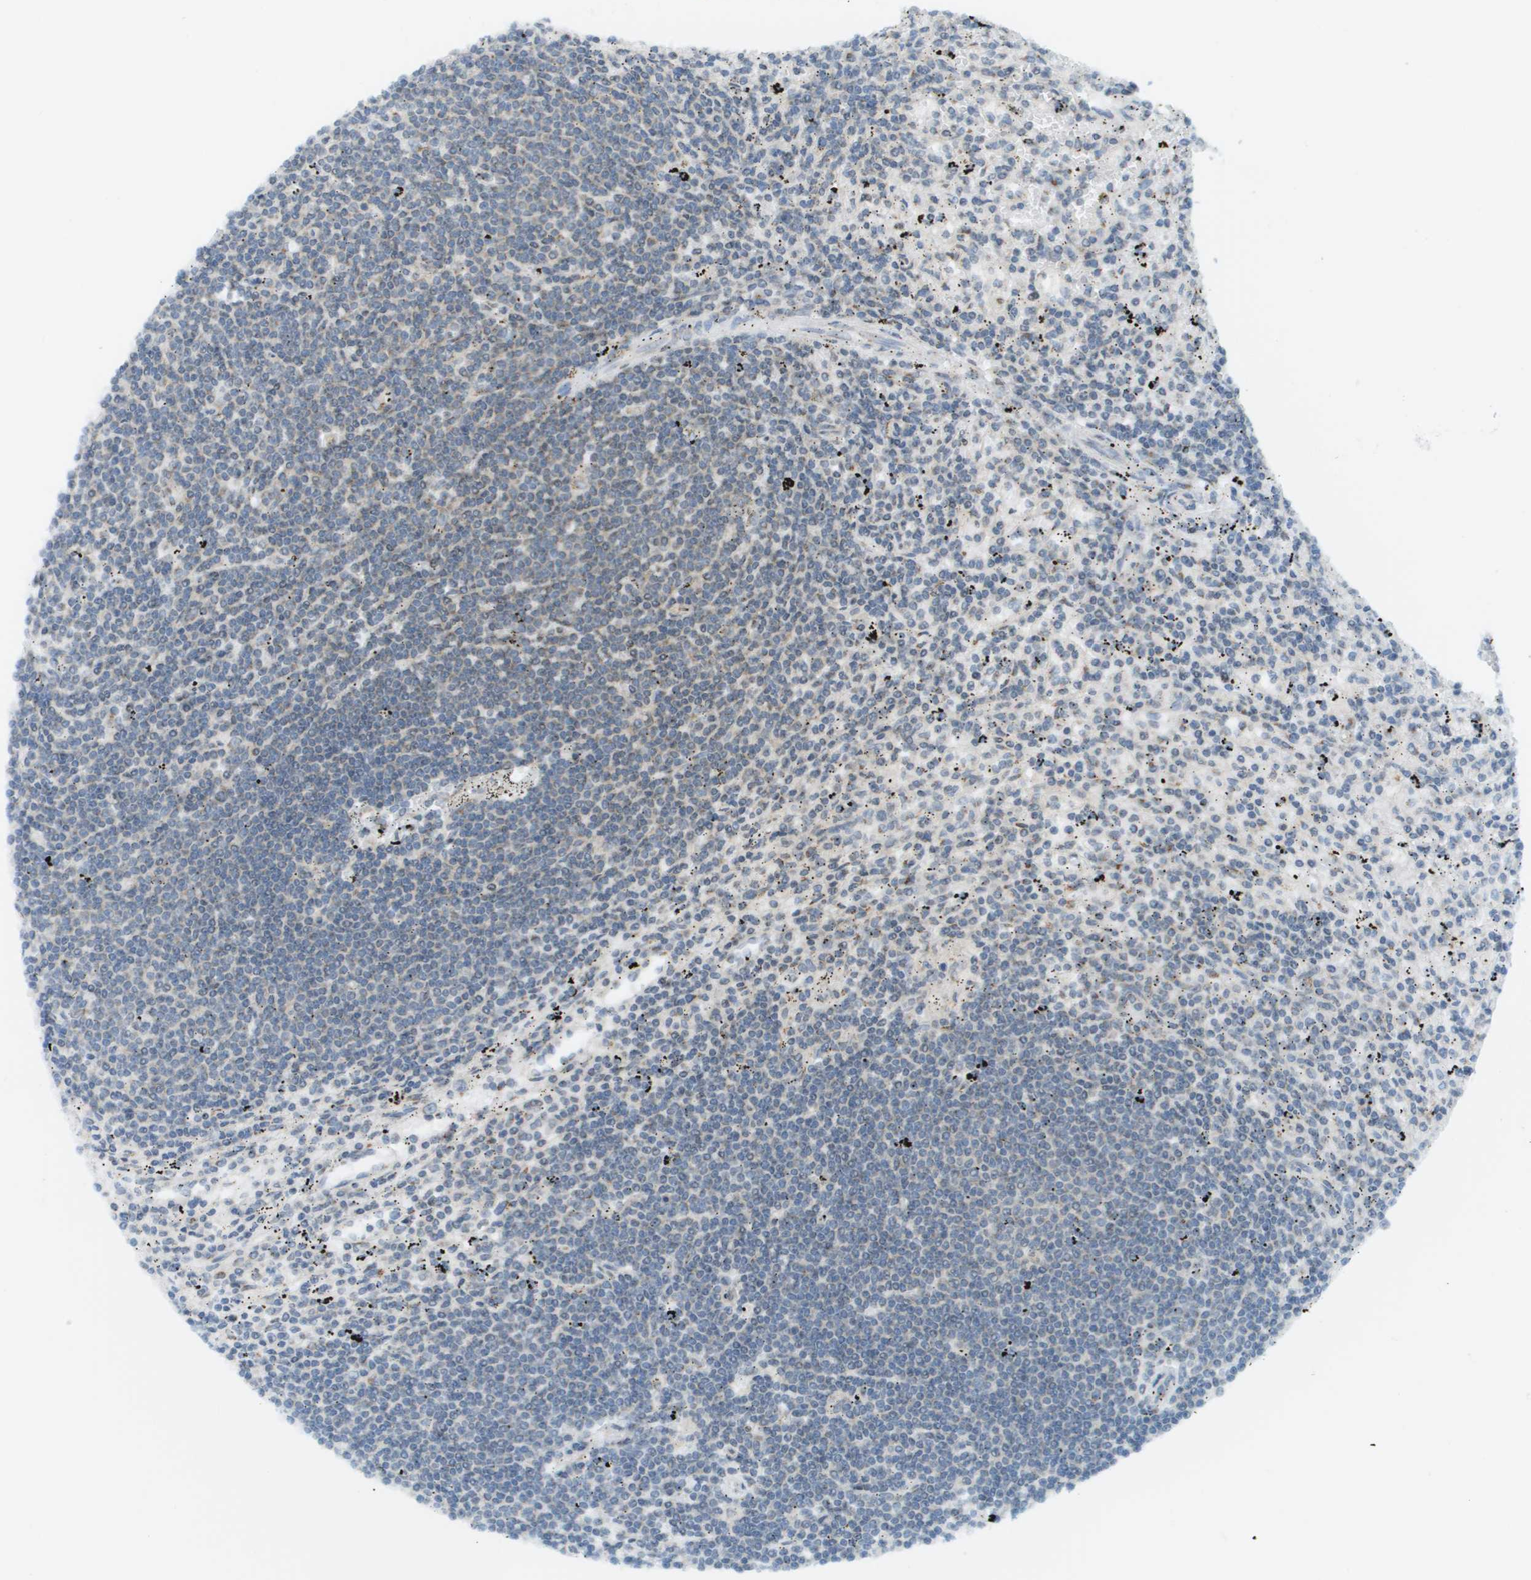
{"staining": {"intensity": "negative", "quantity": "none", "location": "none"}, "tissue": "lymphoma", "cell_type": "Tumor cells", "image_type": "cancer", "snomed": [{"axis": "morphology", "description": "Malignant lymphoma, non-Hodgkin's type, Low grade"}, {"axis": "topography", "description": "Spleen"}], "caption": "An image of malignant lymphoma, non-Hodgkin's type (low-grade) stained for a protein reveals no brown staining in tumor cells.", "gene": "EVC", "patient": {"sex": "male", "age": 76}}